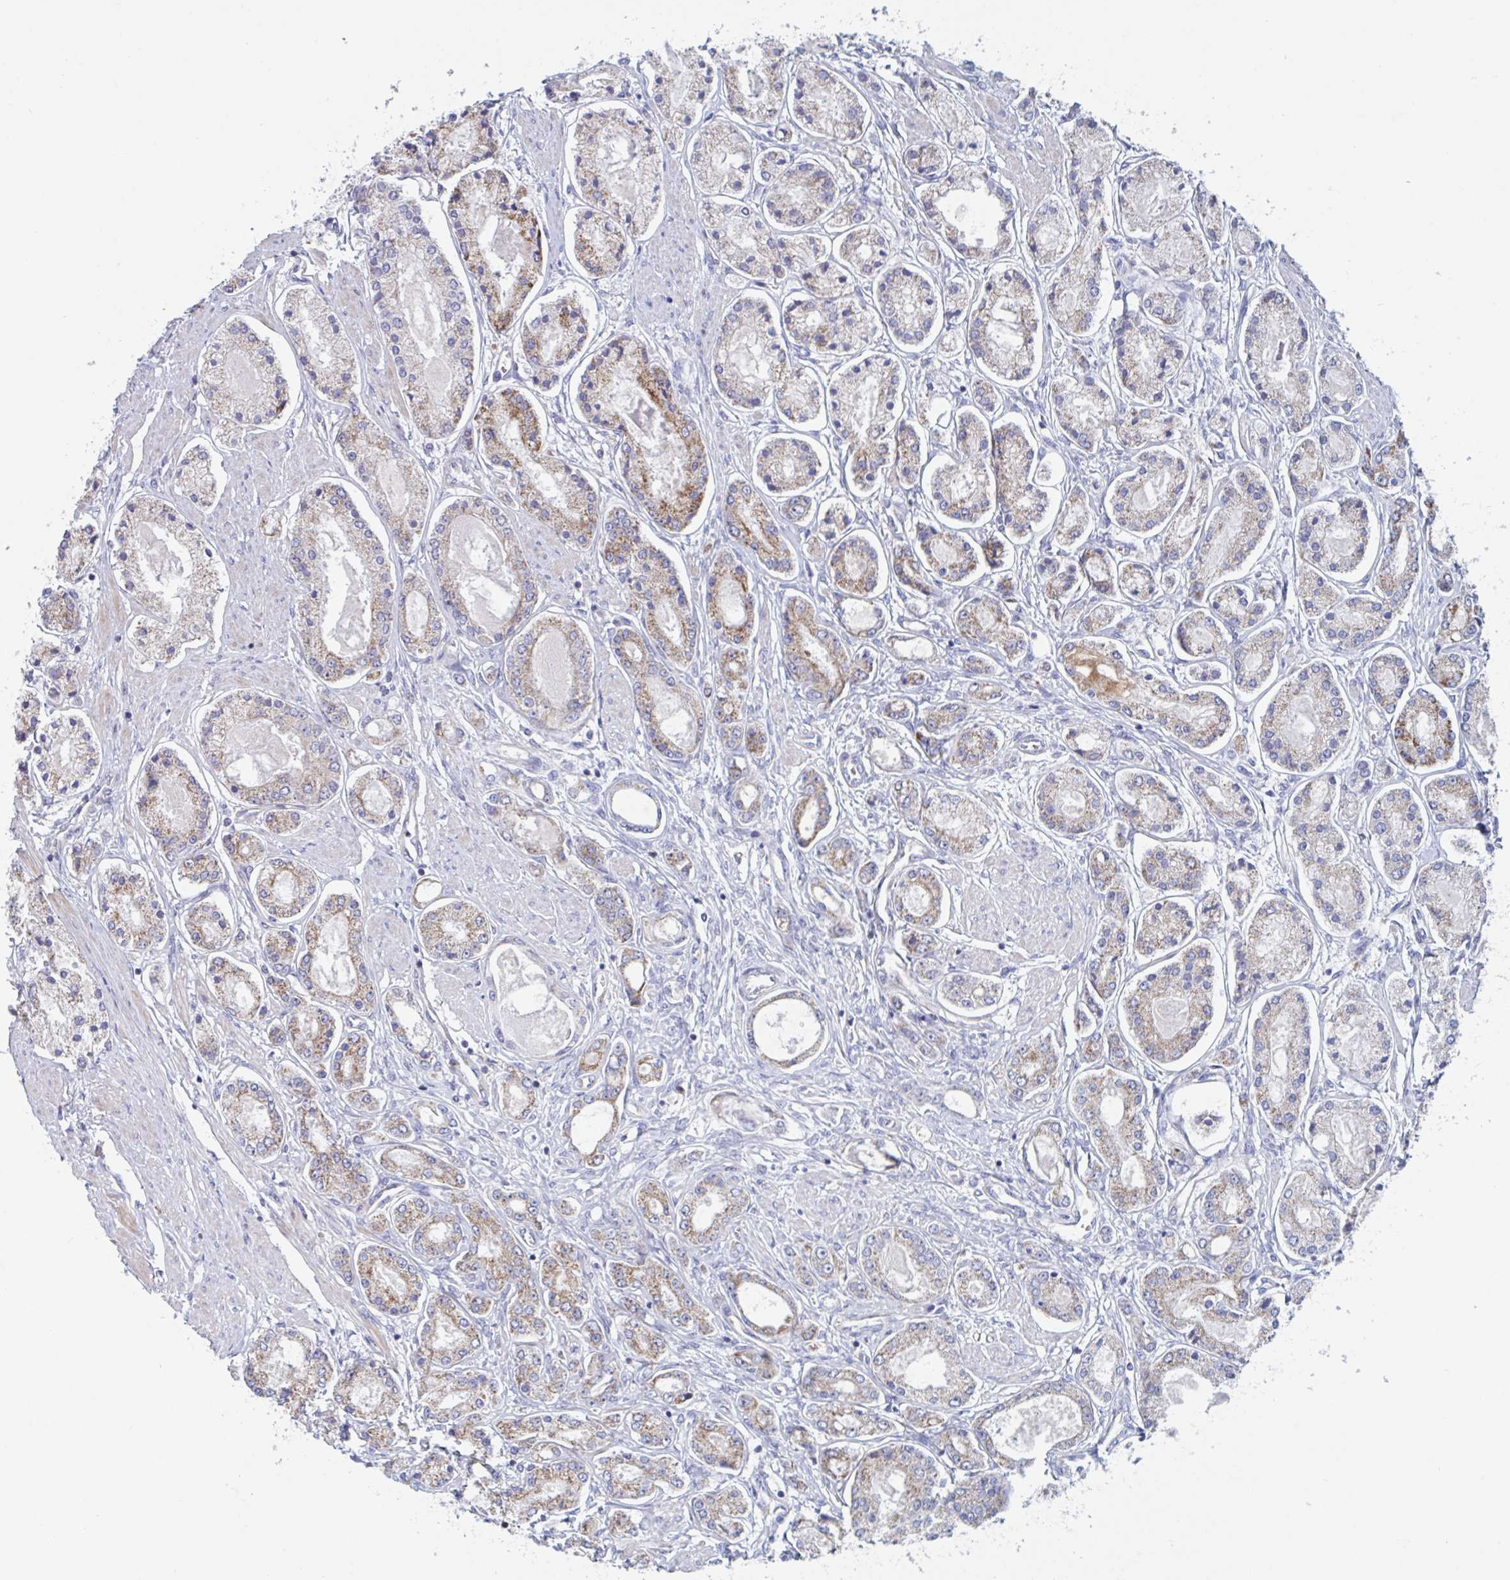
{"staining": {"intensity": "moderate", "quantity": "25%-75%", "location": "cytoplasmic/membranous"}, "tissue": "prostate cancer", "cell_type": "Tumor cells", "image_type": "cancer", "snomed": [{"axis": "morphology", "description": "Adenocarcinoma, High grade"}, {"axis": "topography", "description": "Prostate"}], "caption": "This is an image of immunohistochemistry staining of prostate cancer, which shows moderate staining in the cytoplasmic/membranous of tumor cells.", "gene": "MRPL53", "patient": {"sex": "male", "age": 66}}